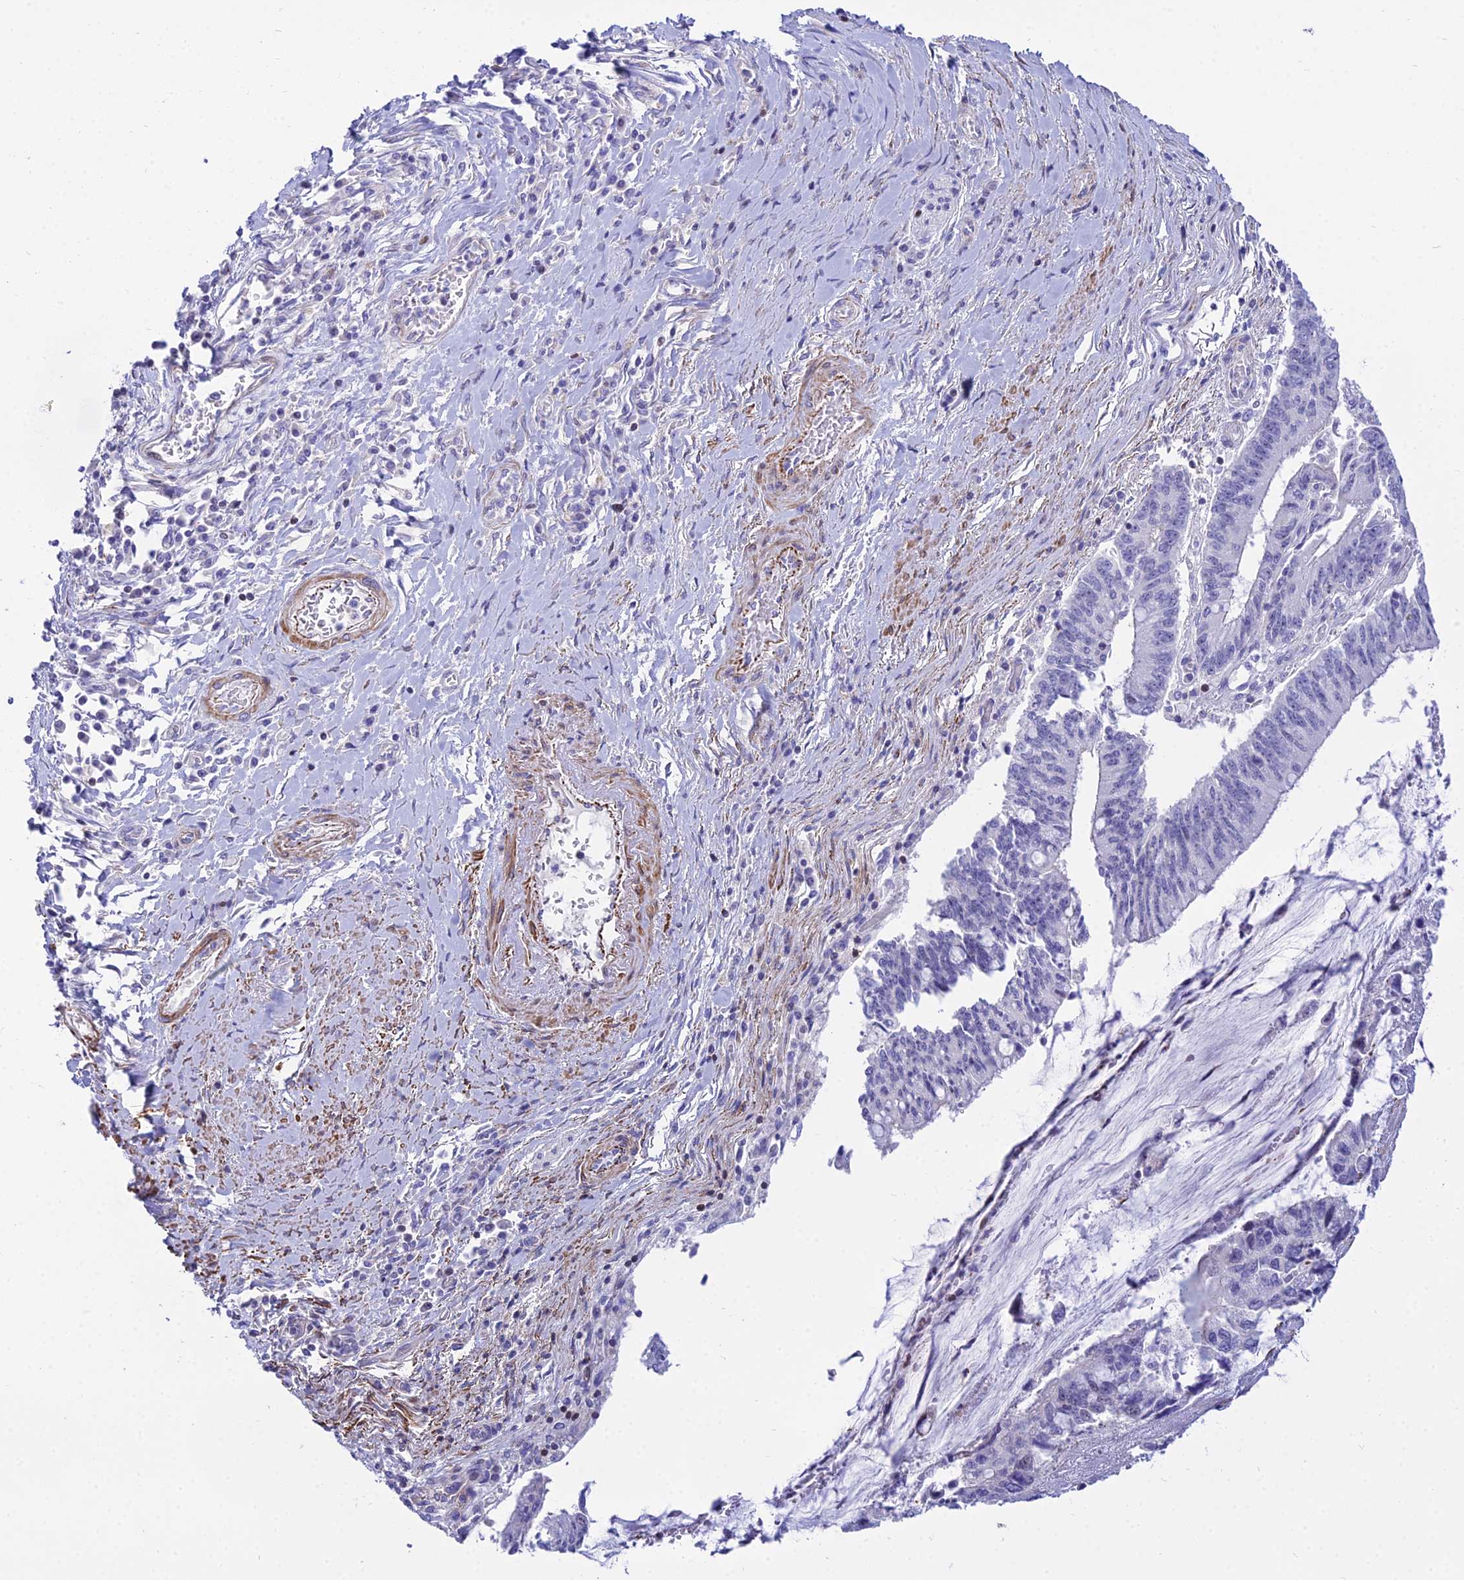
{"staining": {"intensity": "negative", "quantity": "none", "location": "none"}, "tissue": "pancreatic cancer", "cell_type": "Tumor cells", "image_type": "cancer", "snomed": [{"axis": "morphology", "description": "Adenocarcinoma, NOS"}, {"axis": "topography", "description": "Pancreas"}], "caption": "DAB (3,3'-diaminobenzidine) immunohistochemical staining of human pancreatic cancer displays no significant positivity in tumor cells.", "gene": "DLX1", "patient": {"sex": "female", "age": 50}}